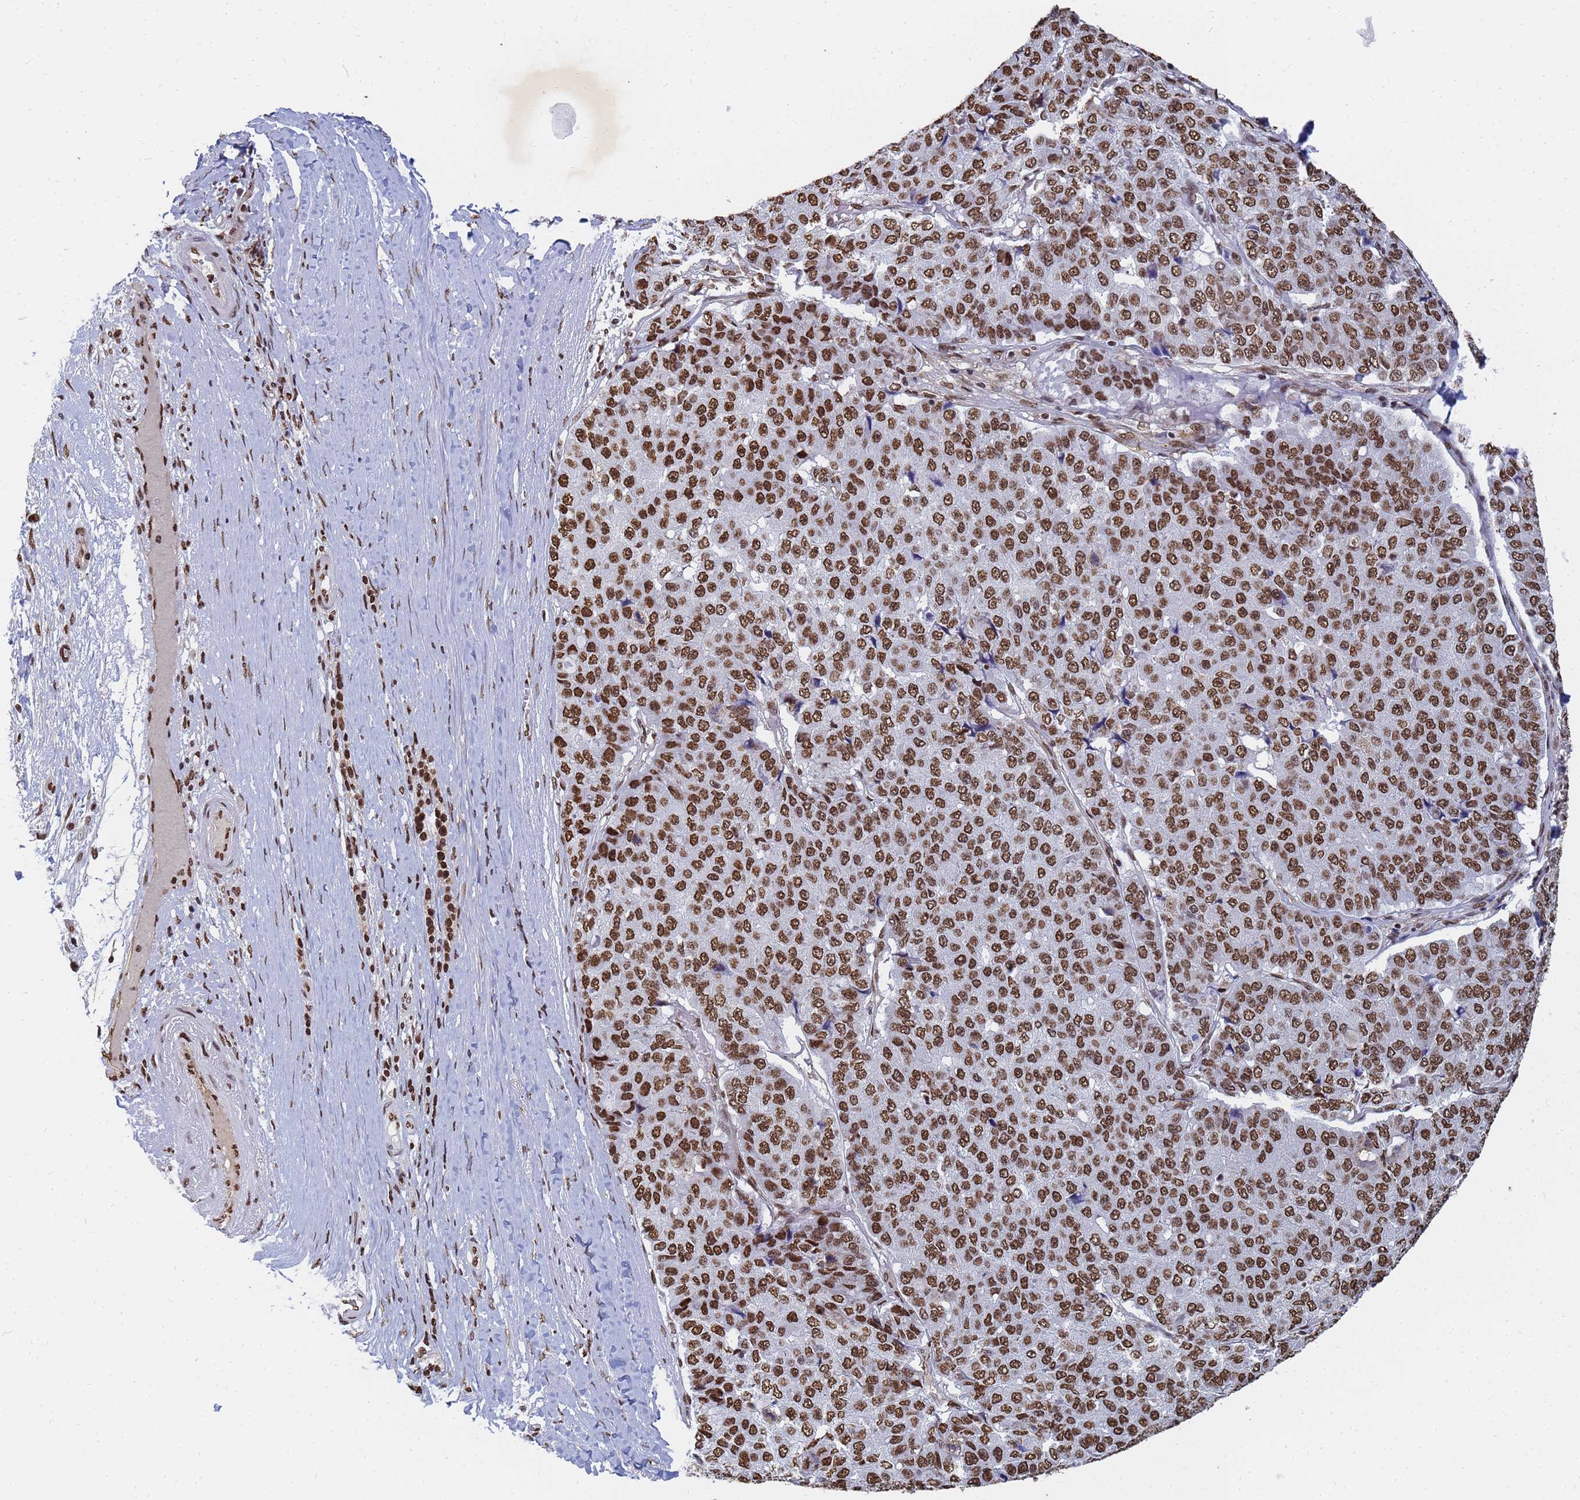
{"staining": {"intensity": "strong", "quantity": ">75%", "location": "nuclear"}, "tissue": "pancreatic cancer", "cell_type": "Tumor cells", "image_type": "cancer", "snomed": [{"axis": "morphology", "description": "Adenocarcinoma, NOS"}, {"axis": "topography", "description": "Pancreas"}], "caption": "Protein staining demonstrates strong nuclear positivity in approximately >75% of tumor cells in pancreatic adenocarcinoma.", "gene": "RAVER2", "patient": {"sex": "male", "age": 50}}